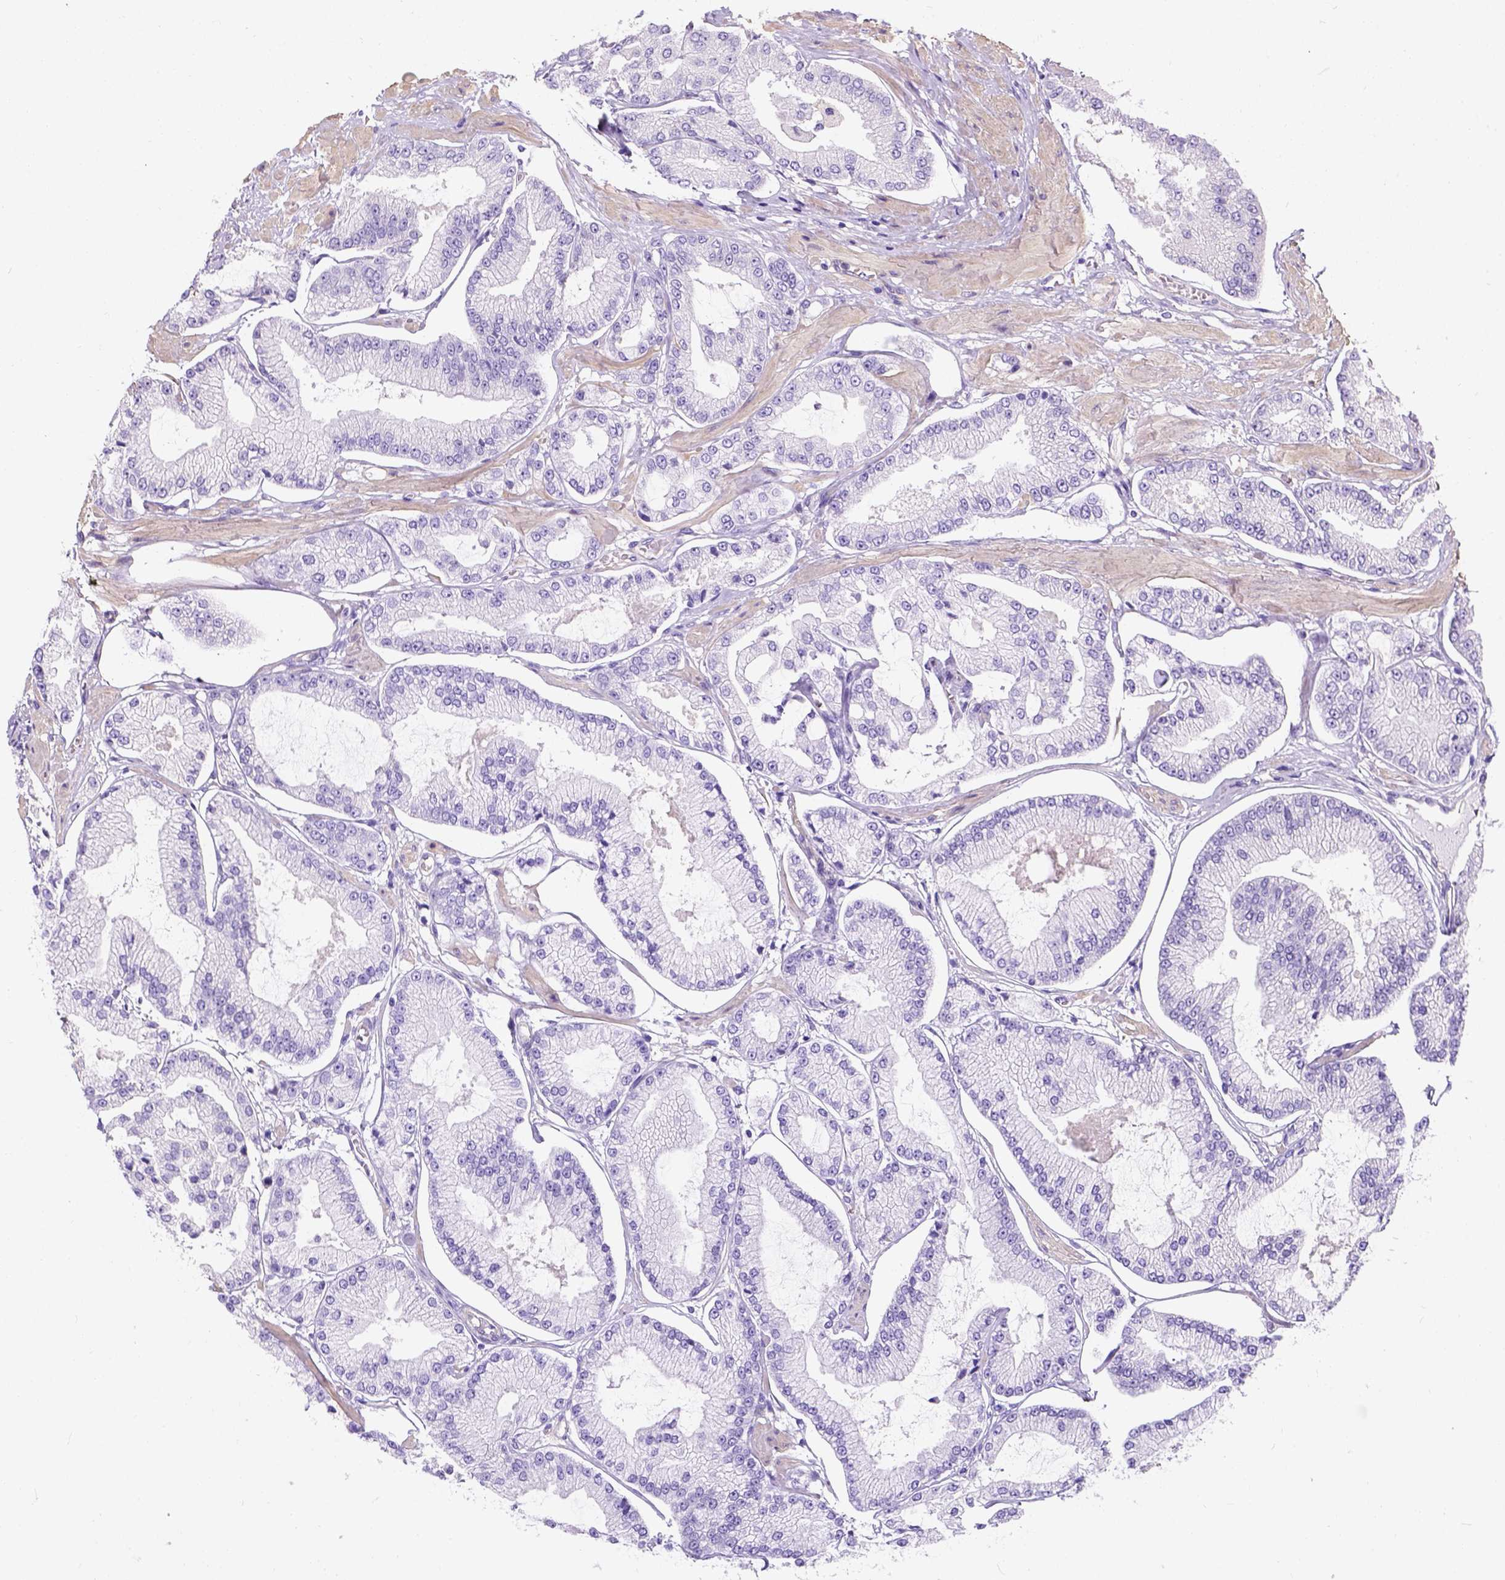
{"staining": {"intensity": "negative", "quantity": "none", "location": "none"}, "tissue": "prostate cancer", "cell_type": "Tumor cells", "image_type": "cancer", "snomed": [{"axis": "morphology", "description": "Adenocarcinoma, Low grade"}, {"axis": "topography", "description": "Prostate"}], "caption": "Protein analysis of prostate low-grade adenocarcinoma demonstrates no significant positivity in tumor cells.", "gene": "PHF7", "patient": {"sex": "male", "age": 55}}